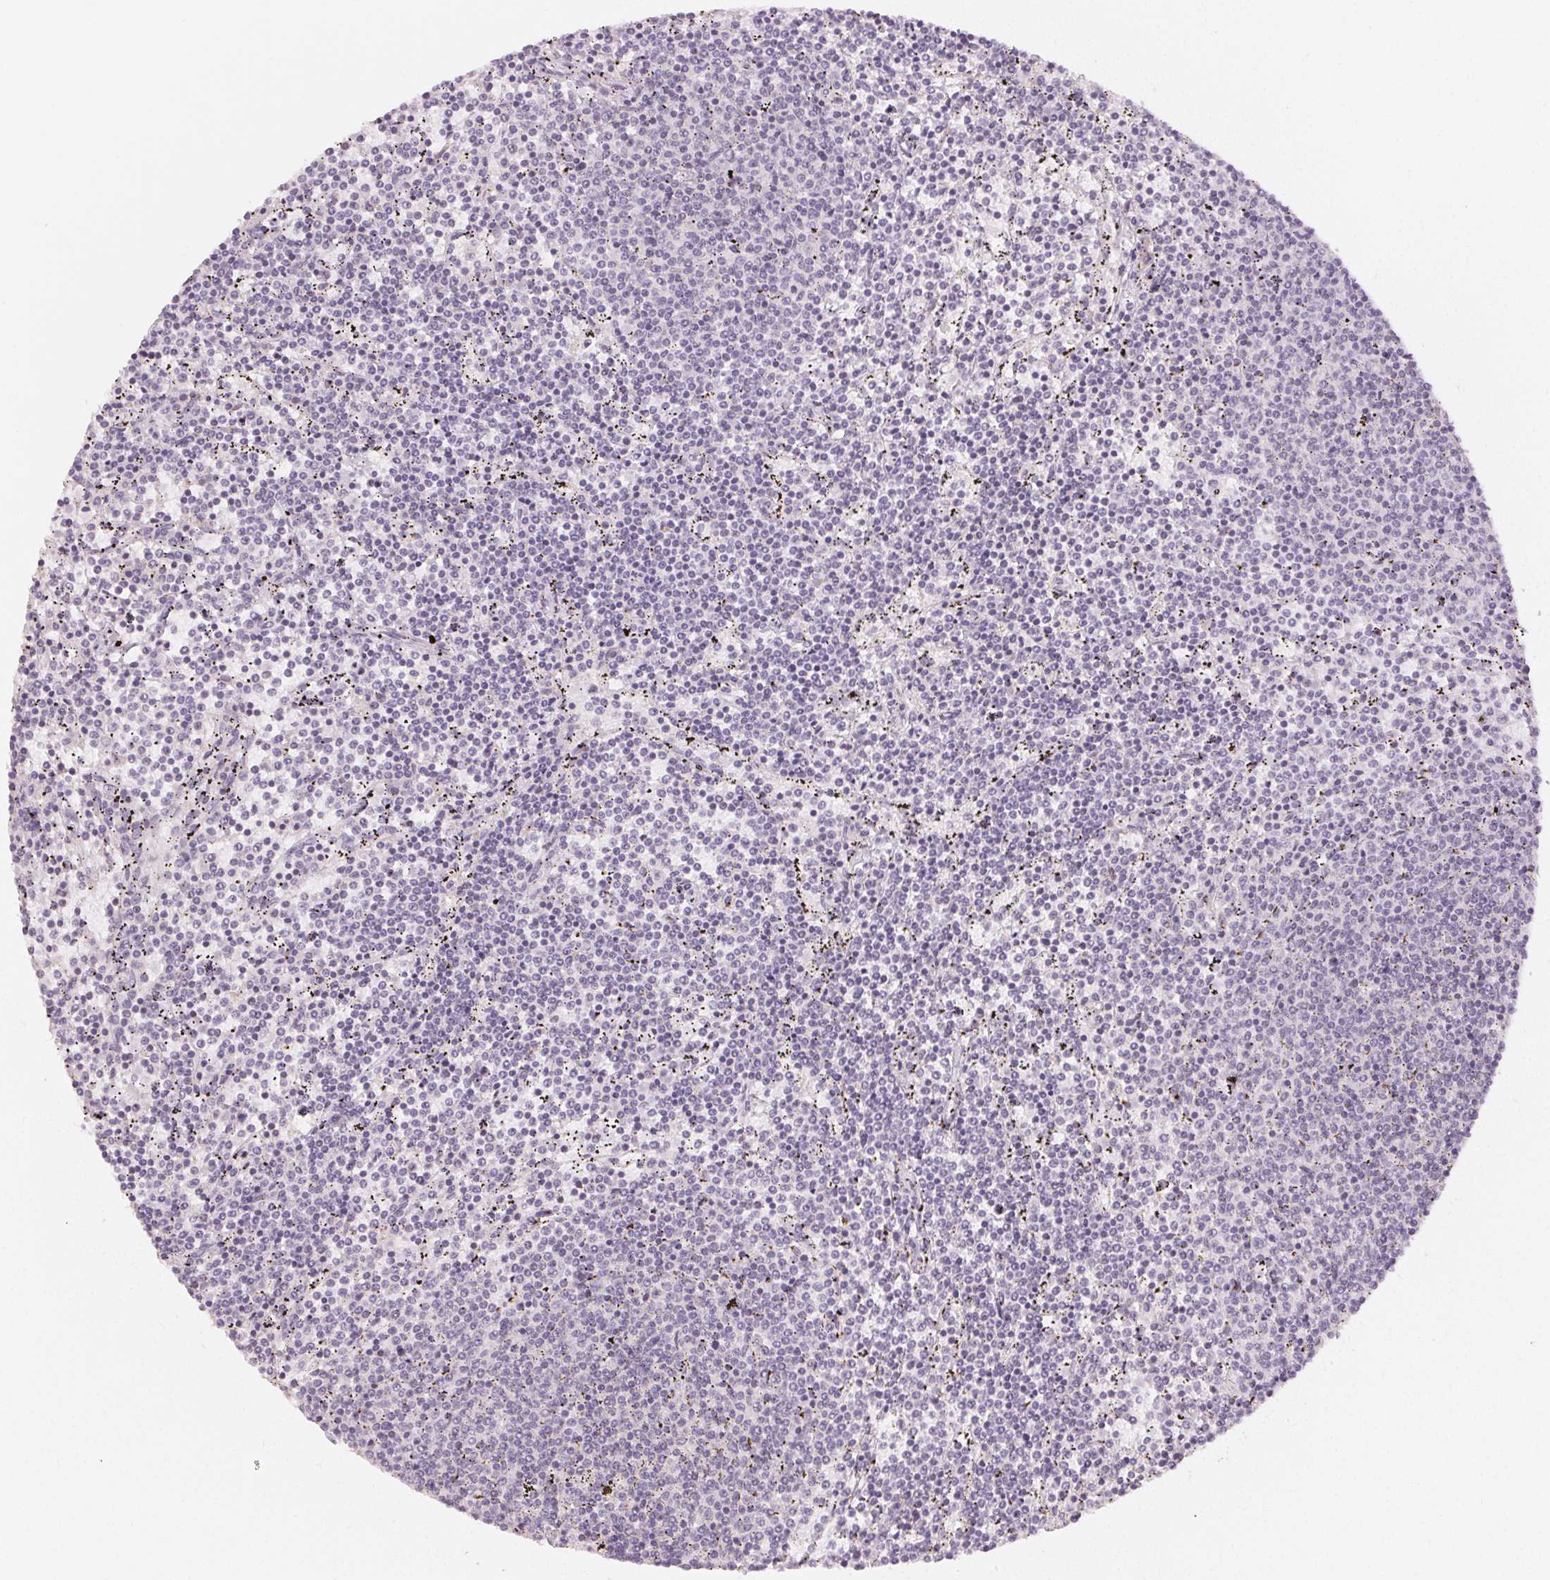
{"staining": {"intensity": "negative", "quantity": "none", "location": "none"}, "tissue": "lymphoma", "cell_type": "Tumor cells", "image_type": "cancer", "snomed": [{"axis": "morphology", "description": "Malignant lymphoma, non-Hodgkin's type, Low grade"}, {"axis": "topography", "description": "Spleen"}], "caption": "Tumor cells are negative for protein expression in human malignant lymphoma, non-Hodgkin's type (low-grade). Nuclei are stained in blue.", "gene": "LVRN", "patient": {"sex": "female", "age": 50}}